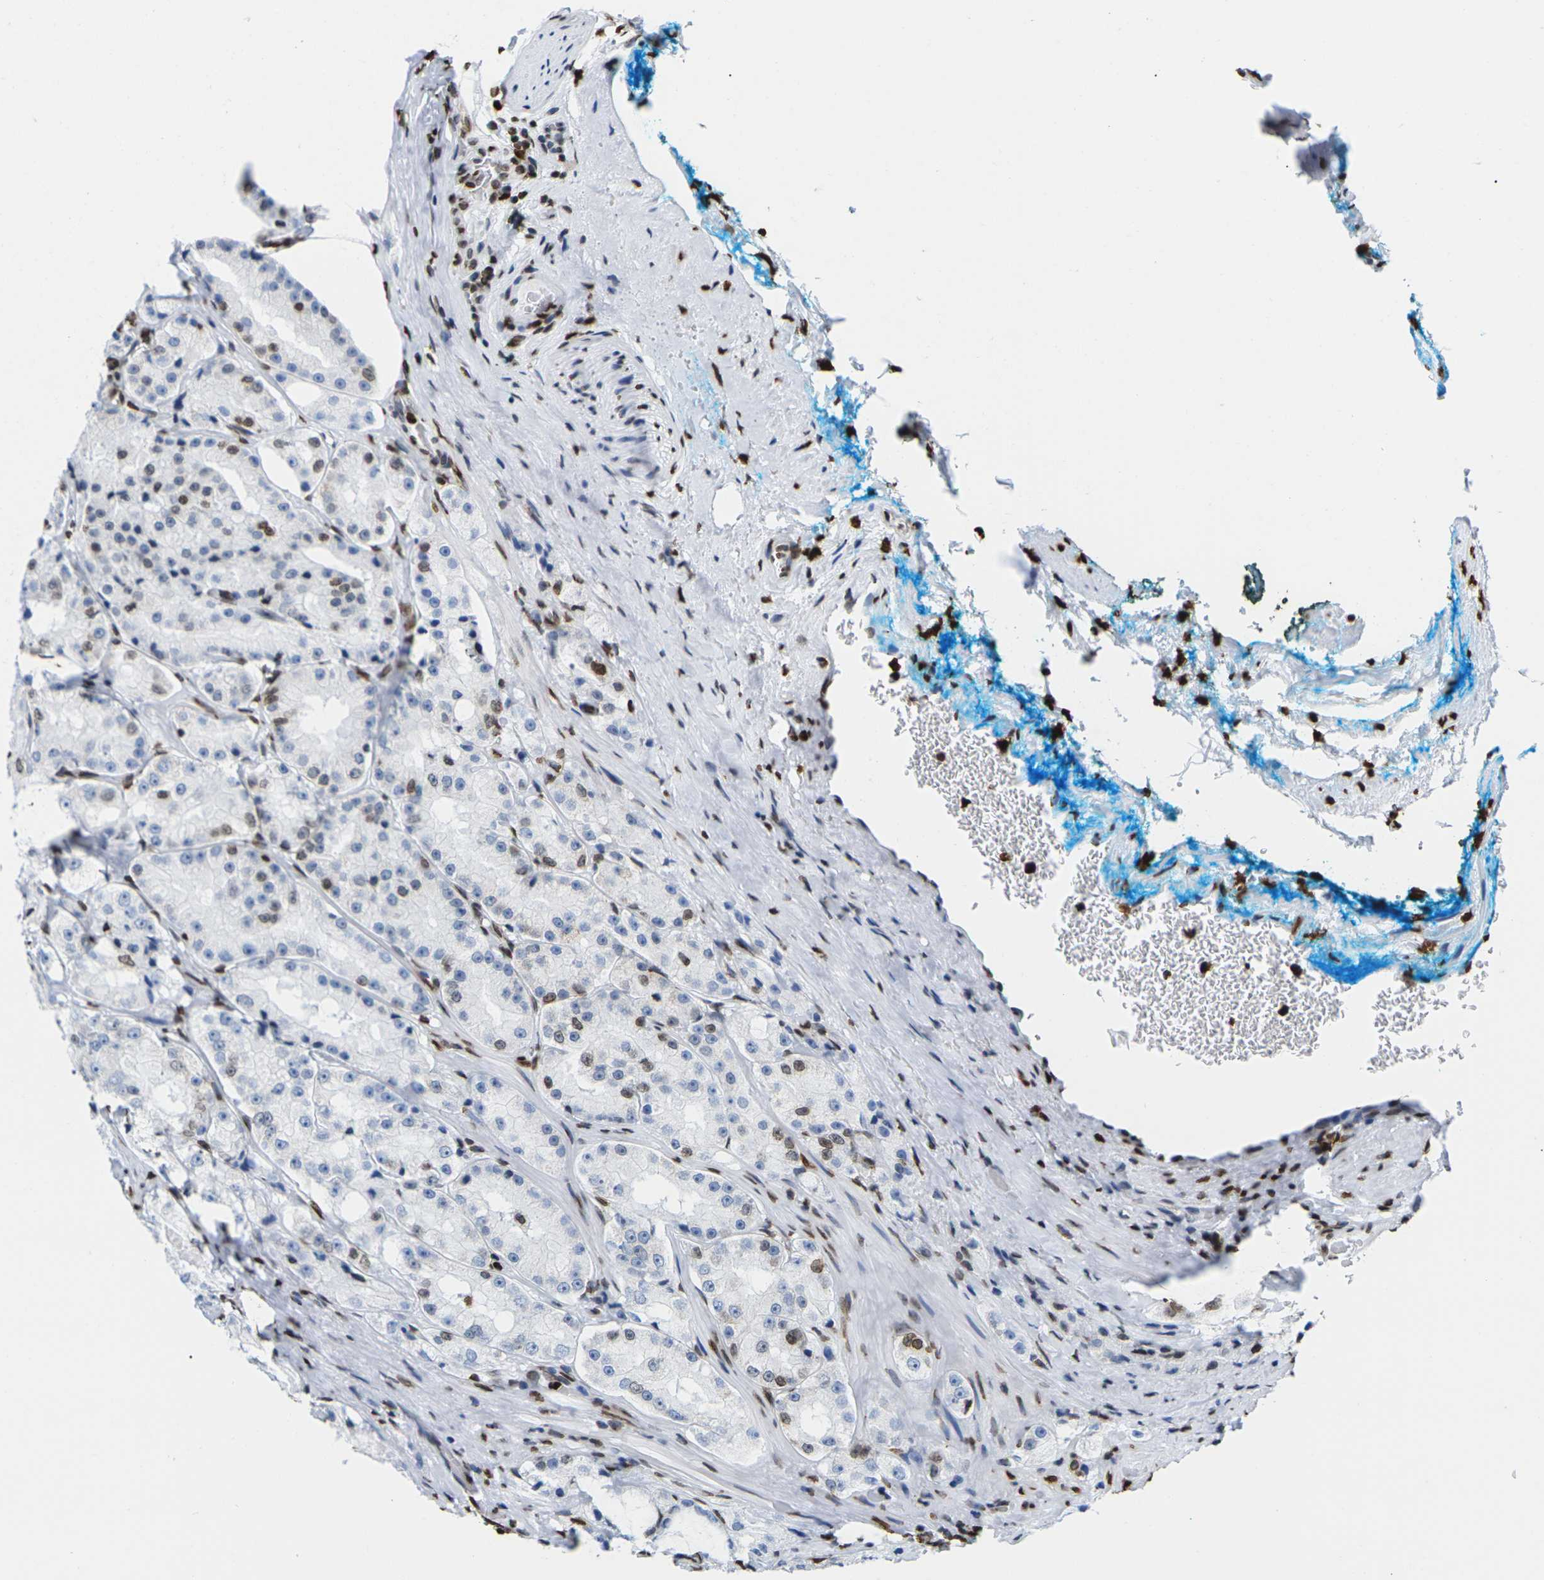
{"staining": {"intensity": "moderate", "quantity": "<25%", "location": "nuclear"}, "tissue": "prostate cancer", "cell_type": "Tumor cells", "image_type": "cancer", "snomed": [{"axis": "morphology", "description": "Adenocarcinoma, High grade"}, {"axis": "topography", "description": "Prostate"}], "caption": "The histopathology image reveals immunohistochemical staining of prostate adenocarcinoma (high-grade). There is moderate nuclear expression is present in about <25% of tumor cells.", "gene": "H2AC21", "patient": {"sex": "male", "age": 73}}